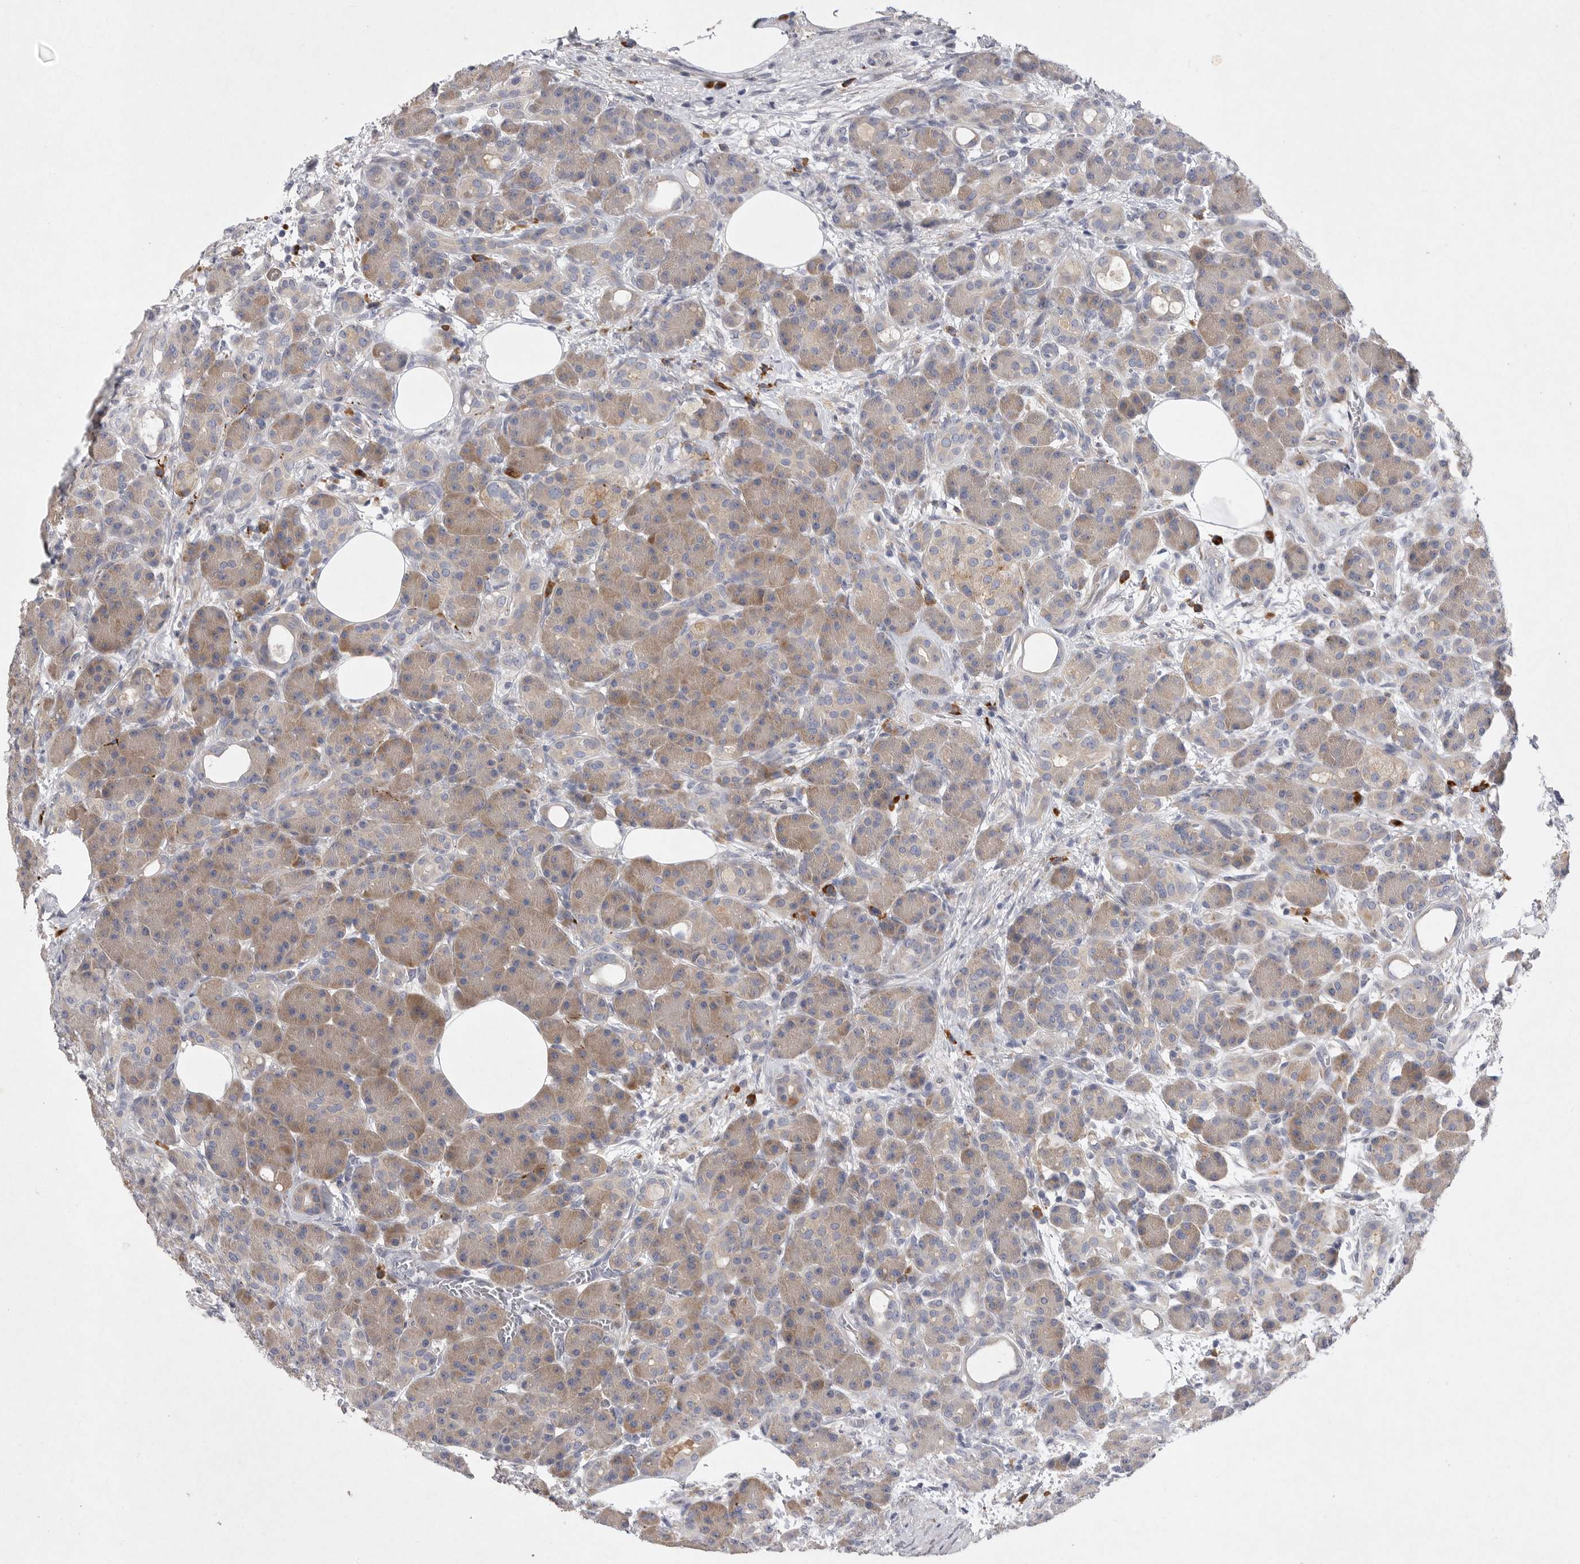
{"staining": {"intensity": "moderate", "quantity": ">75%", "location": "cytoplasmic/membranous"}, "tissue": "pancreas", "cell_type": "Exocrine glandular cells", "image_type": "normal", "snomed": [{"axis": "morphology", "description": "Normal tissue, NOS"}, {"axis": "topography", "description": "Pancreas"}], "caption": "The micrograph demonstrates a brown stain indicating the presence of a protein in the cytoplasmic/membranous of exocrine glandular cells in pancreas.", "gene": "EDEM3", "patient": {"sex": "male", "age": 63}}